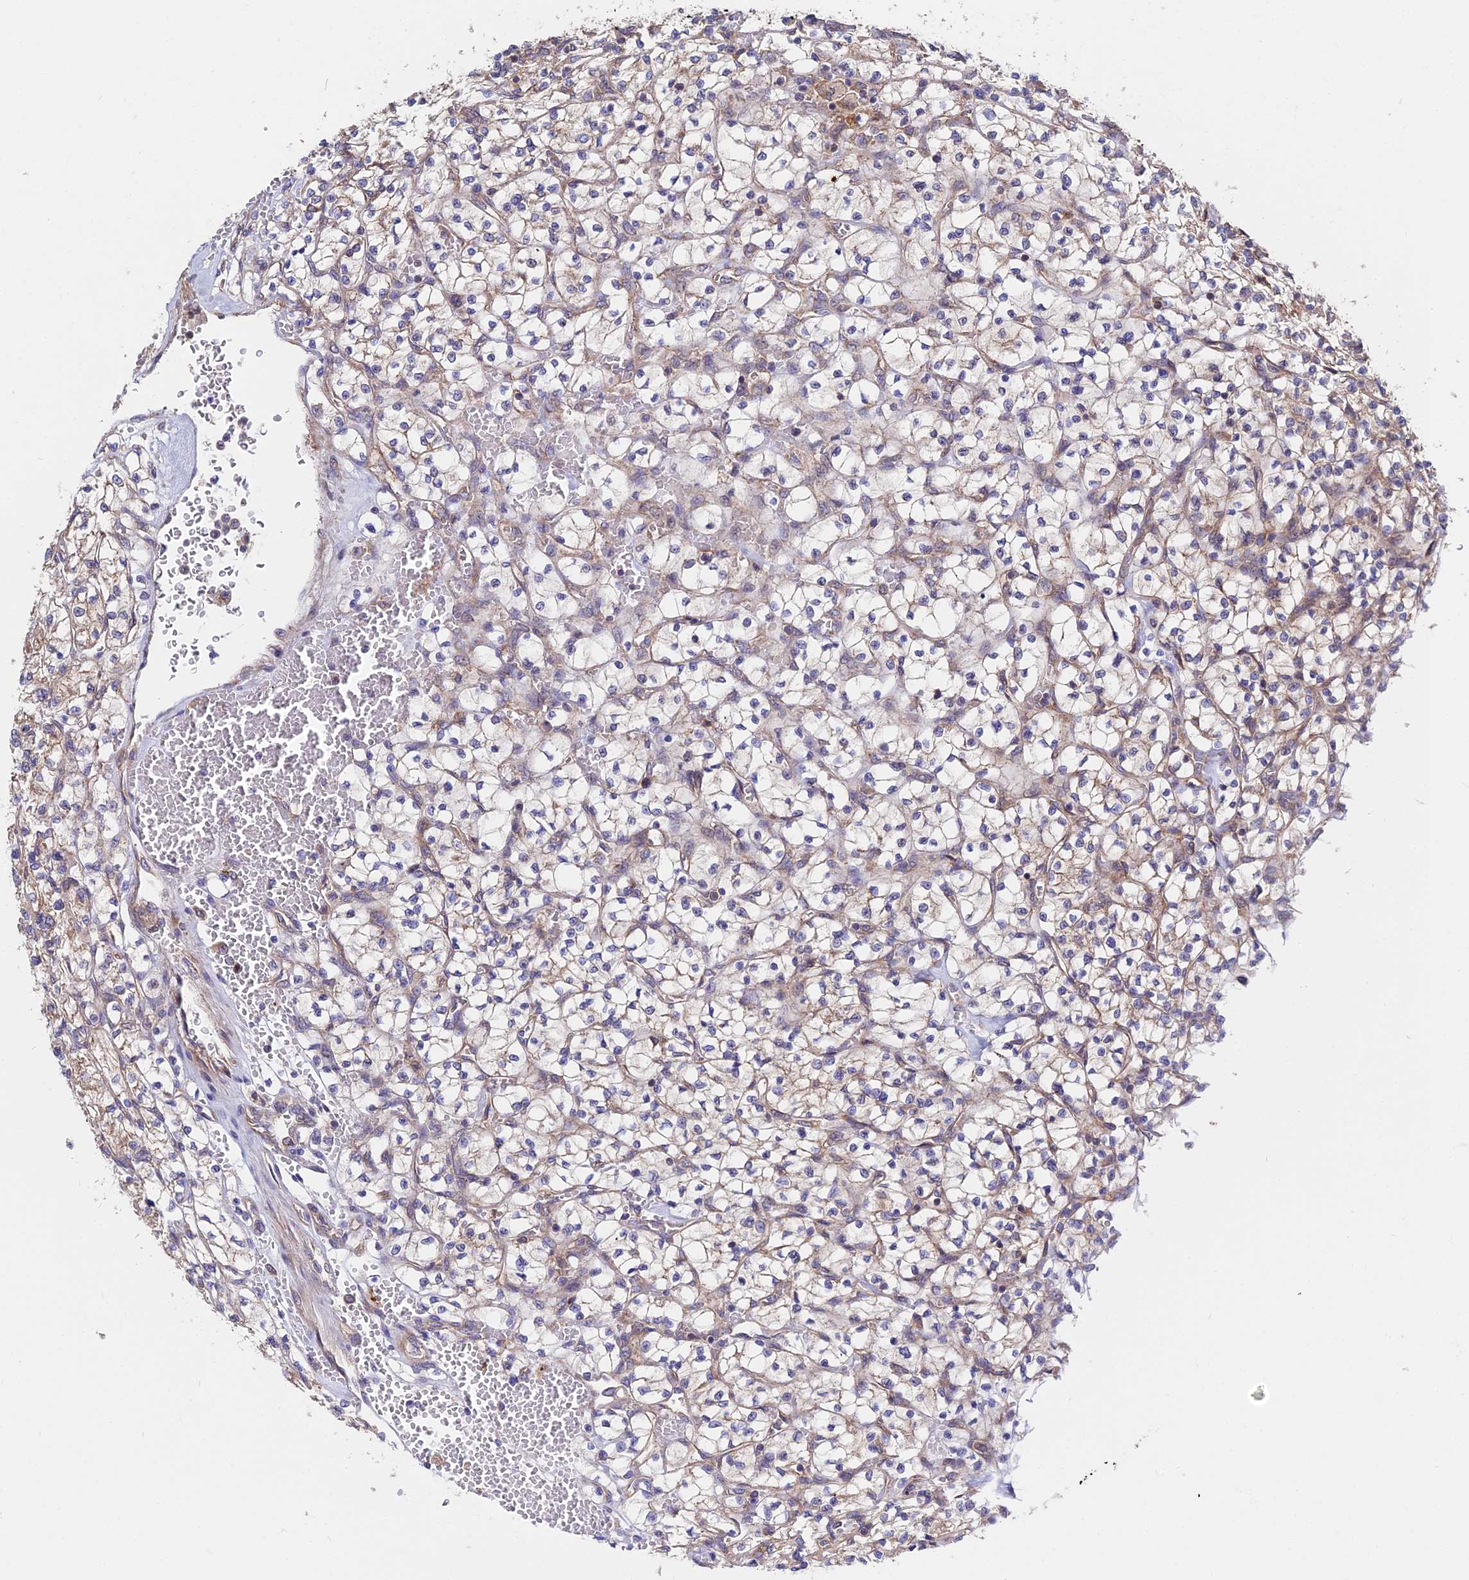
{"staining": {"intensity": "weak", "quantity": "25%-75%", "location": "cytoplasmic/membranous"}, "tissue": "renal cancer", "cell_type": "Tumor cells", "image_type": "cancer", "snomed": [{"axis": "morphology", "description": "Adenocarcinoma, NOS"}, {"axis": "topography", "description": "Kidney"}], "caption": "Tumor cells exhibit low levels of weak cytoplasmic/membranous expression in about 25%-75% of cells in human renal adenocarcinoma.", "gene": "CDC37L1", "patient": {"sex": "female", "age": 64}}